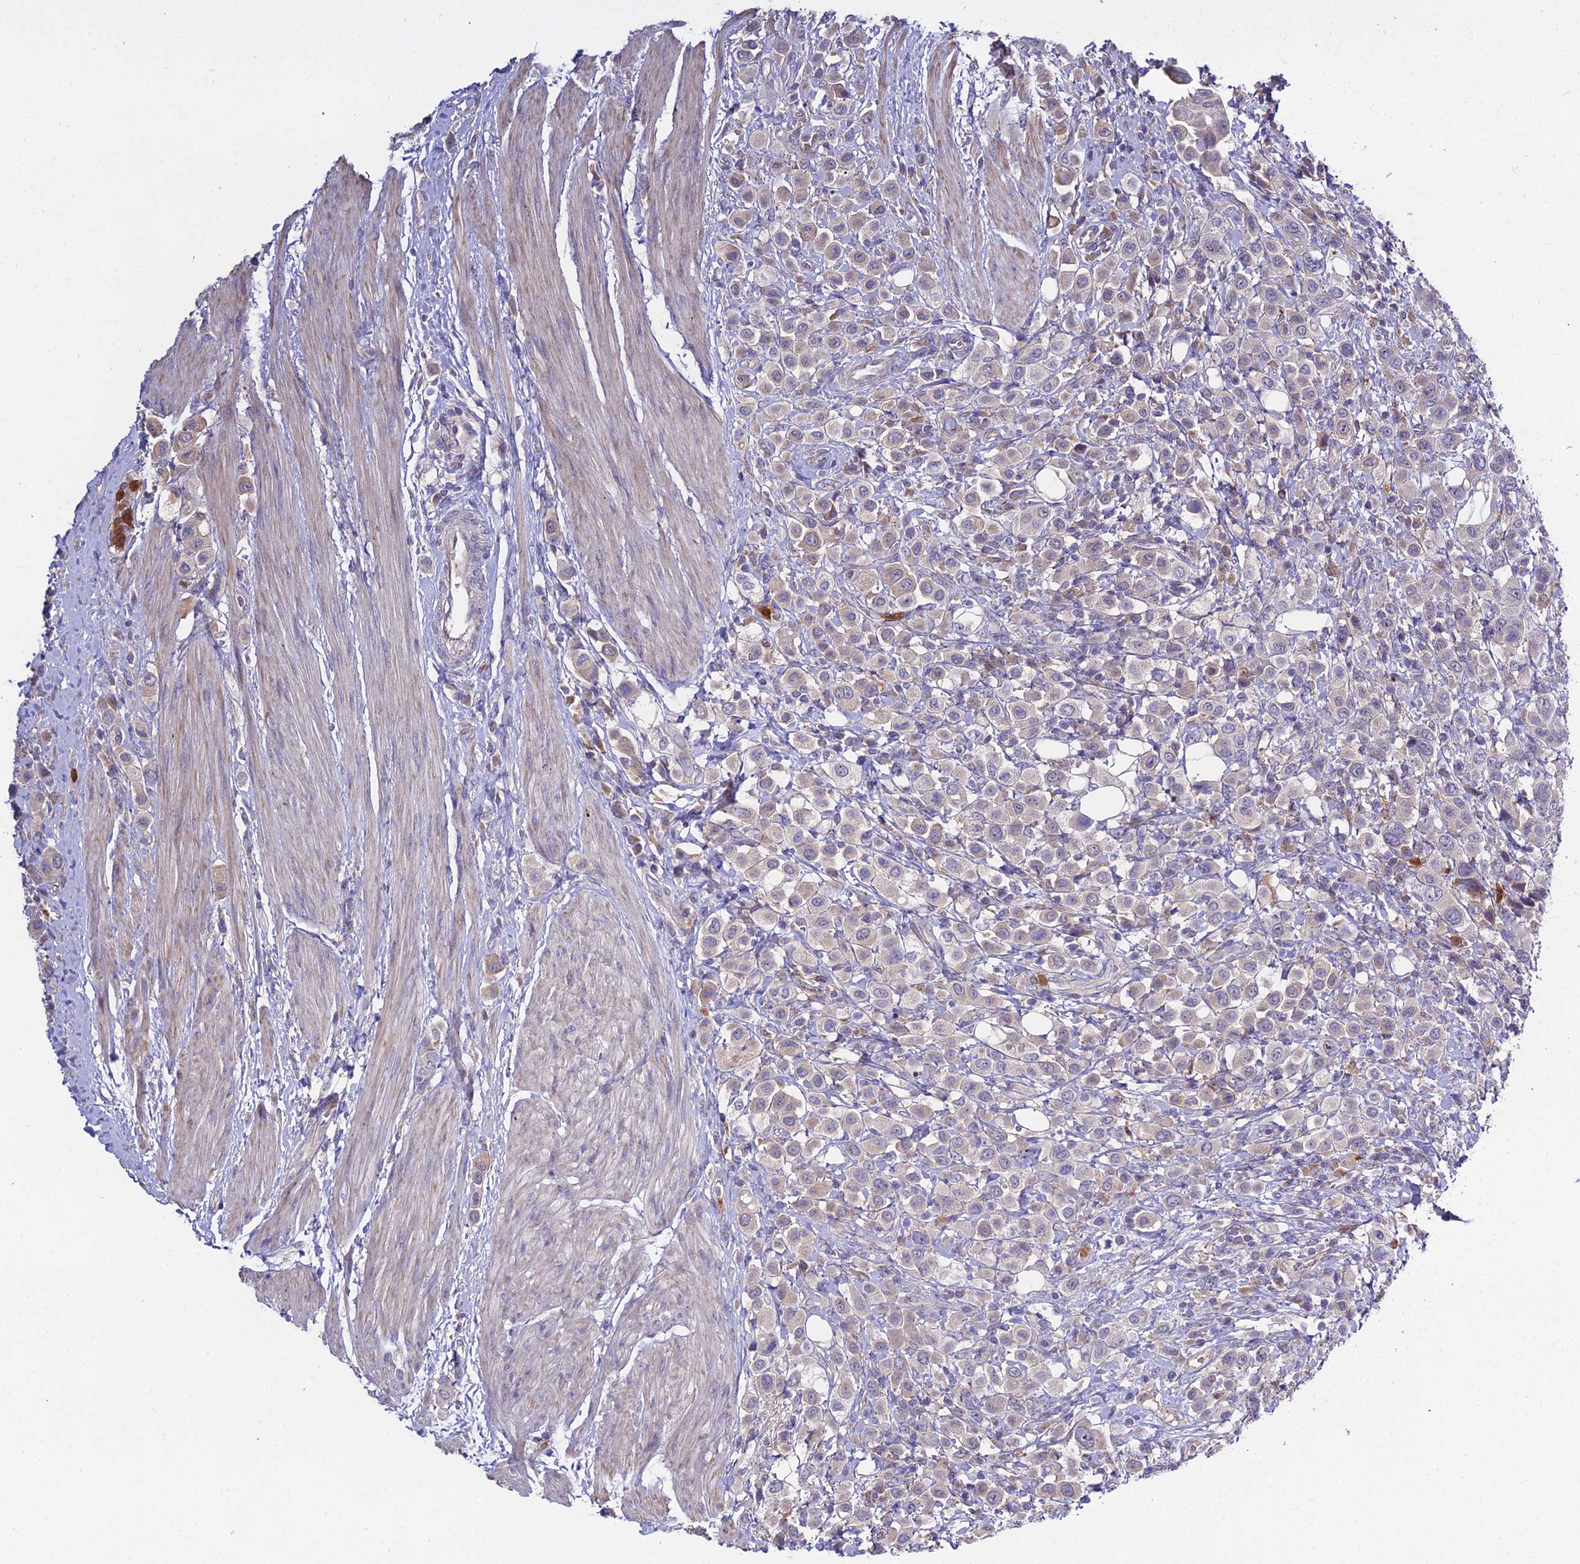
{"staining": {"intensity": "weak", "quantity": "<25%", "location": "cytoplasmic/membranous"}, "tissue": "urothelial cancer", "cell_type": "Tumor cells", "image_type": "cancer", "snomed": [{"axis": "morphology", "description": "Urothelial carcinoma, High grade"}, {"axis": "topography", "description": "Urinary bladder"}], "caption": "This is an immunohistochemistry (IHC) photomicrograph of urothelial carcinoma (high-grade). There is no positivity in tumor cells.", "gene": "EID2", "patient": {"sex": "male", "age": 50}}